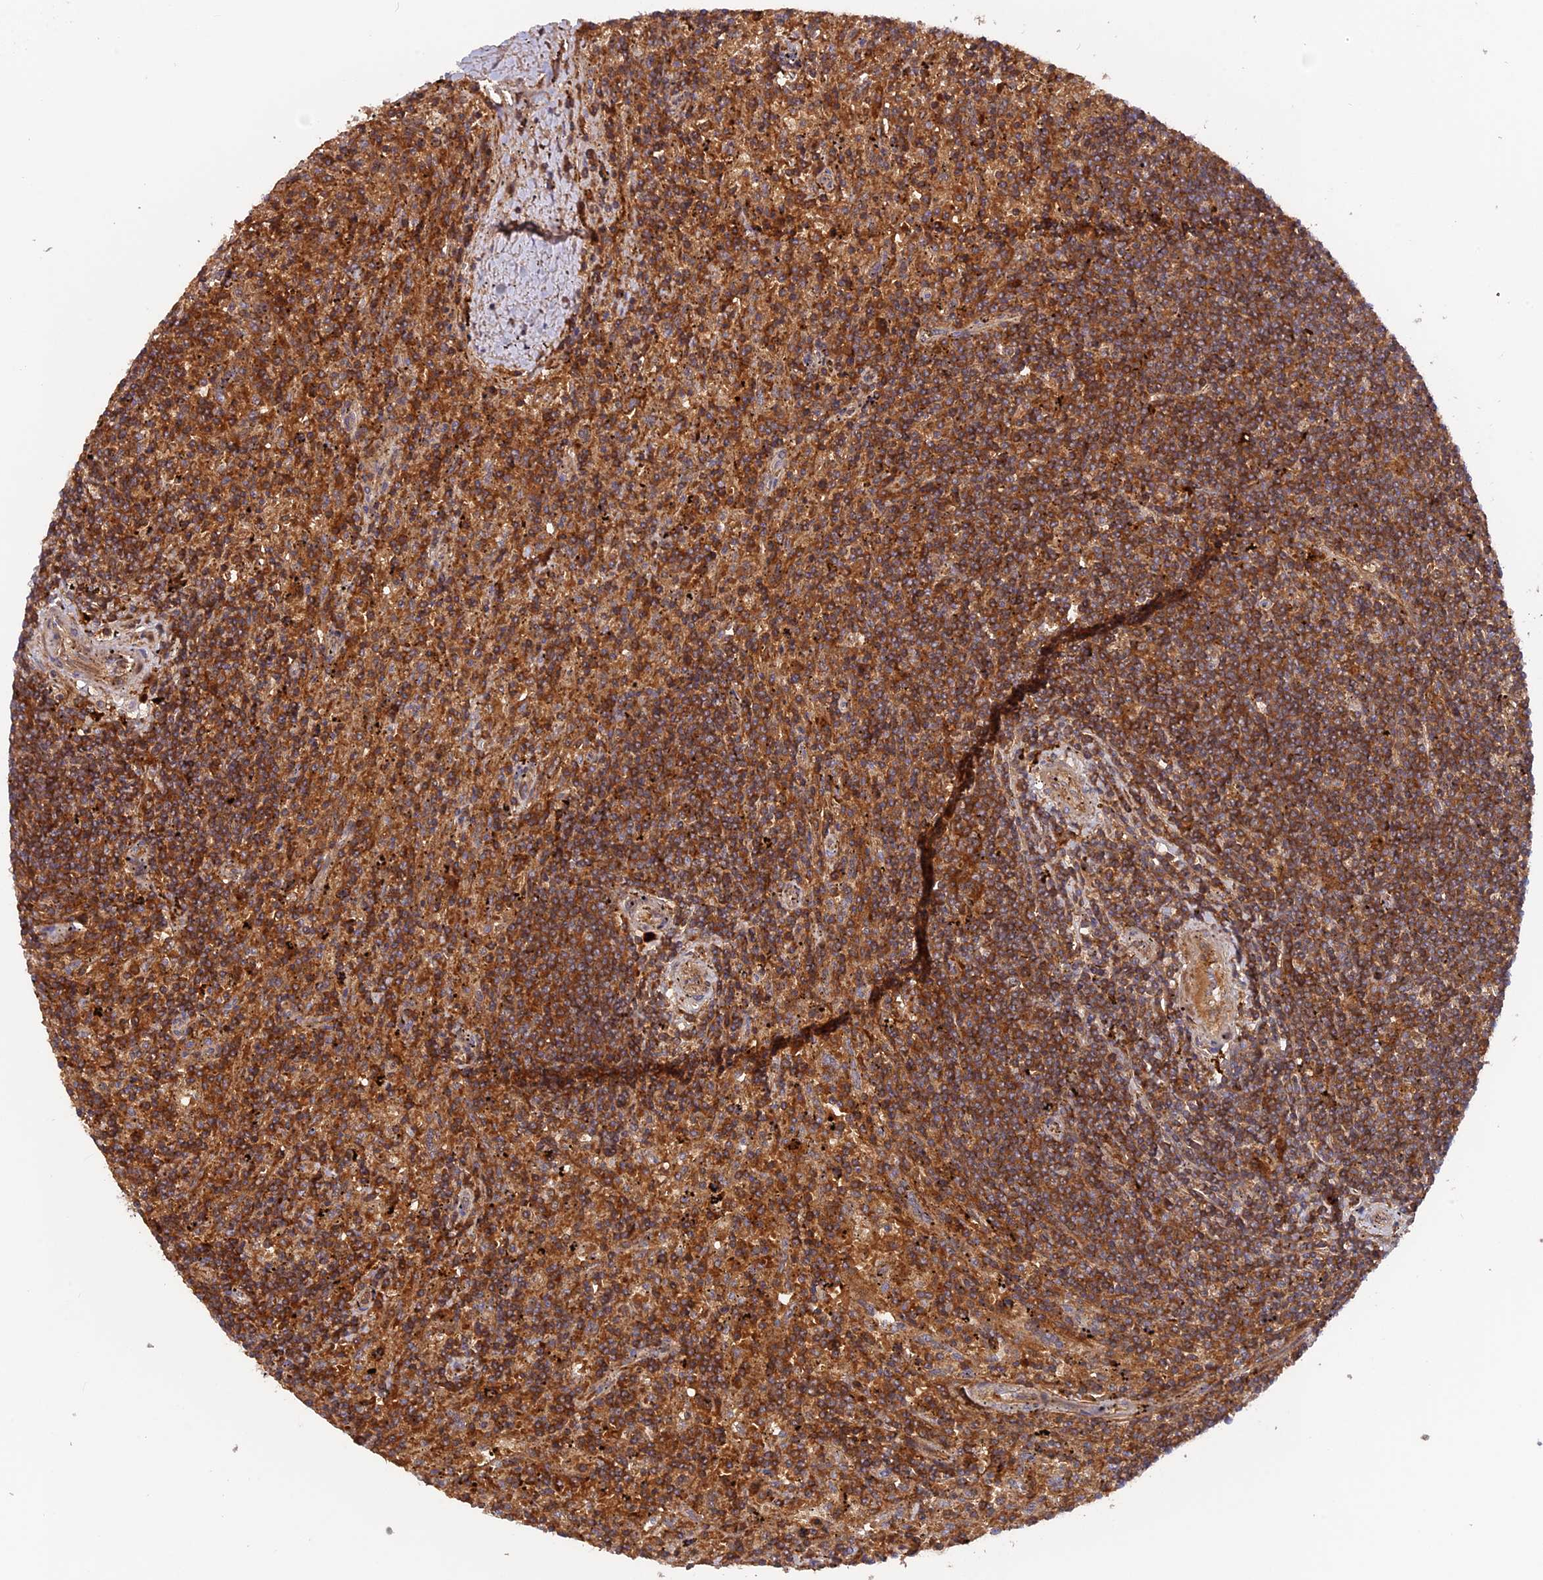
{"staining": {"intensity": "strong", "quantity": ">75%", "location": "cytoplasmic/membranous"}, "tissue": "lymphoma", "cell_type": "Tumor cells", "image_type": "cancer", "snomed": [{"axis": "morphology", "description": "Malignant lymphoma, non-Hodgkin's type, Low grade"}, {"axis": "topography", "description": "Spleen"}], "caption": "The histopathology image reveals immunohistochemical staining of low-grade malignant lymphoma, non-Hodgkin's type. There is strong cytoplasmic/membranous expression is present in approximately >75% of tumor cells.", "gene": "CPNE7", "patient": {"sex": "male", "age": 76}}